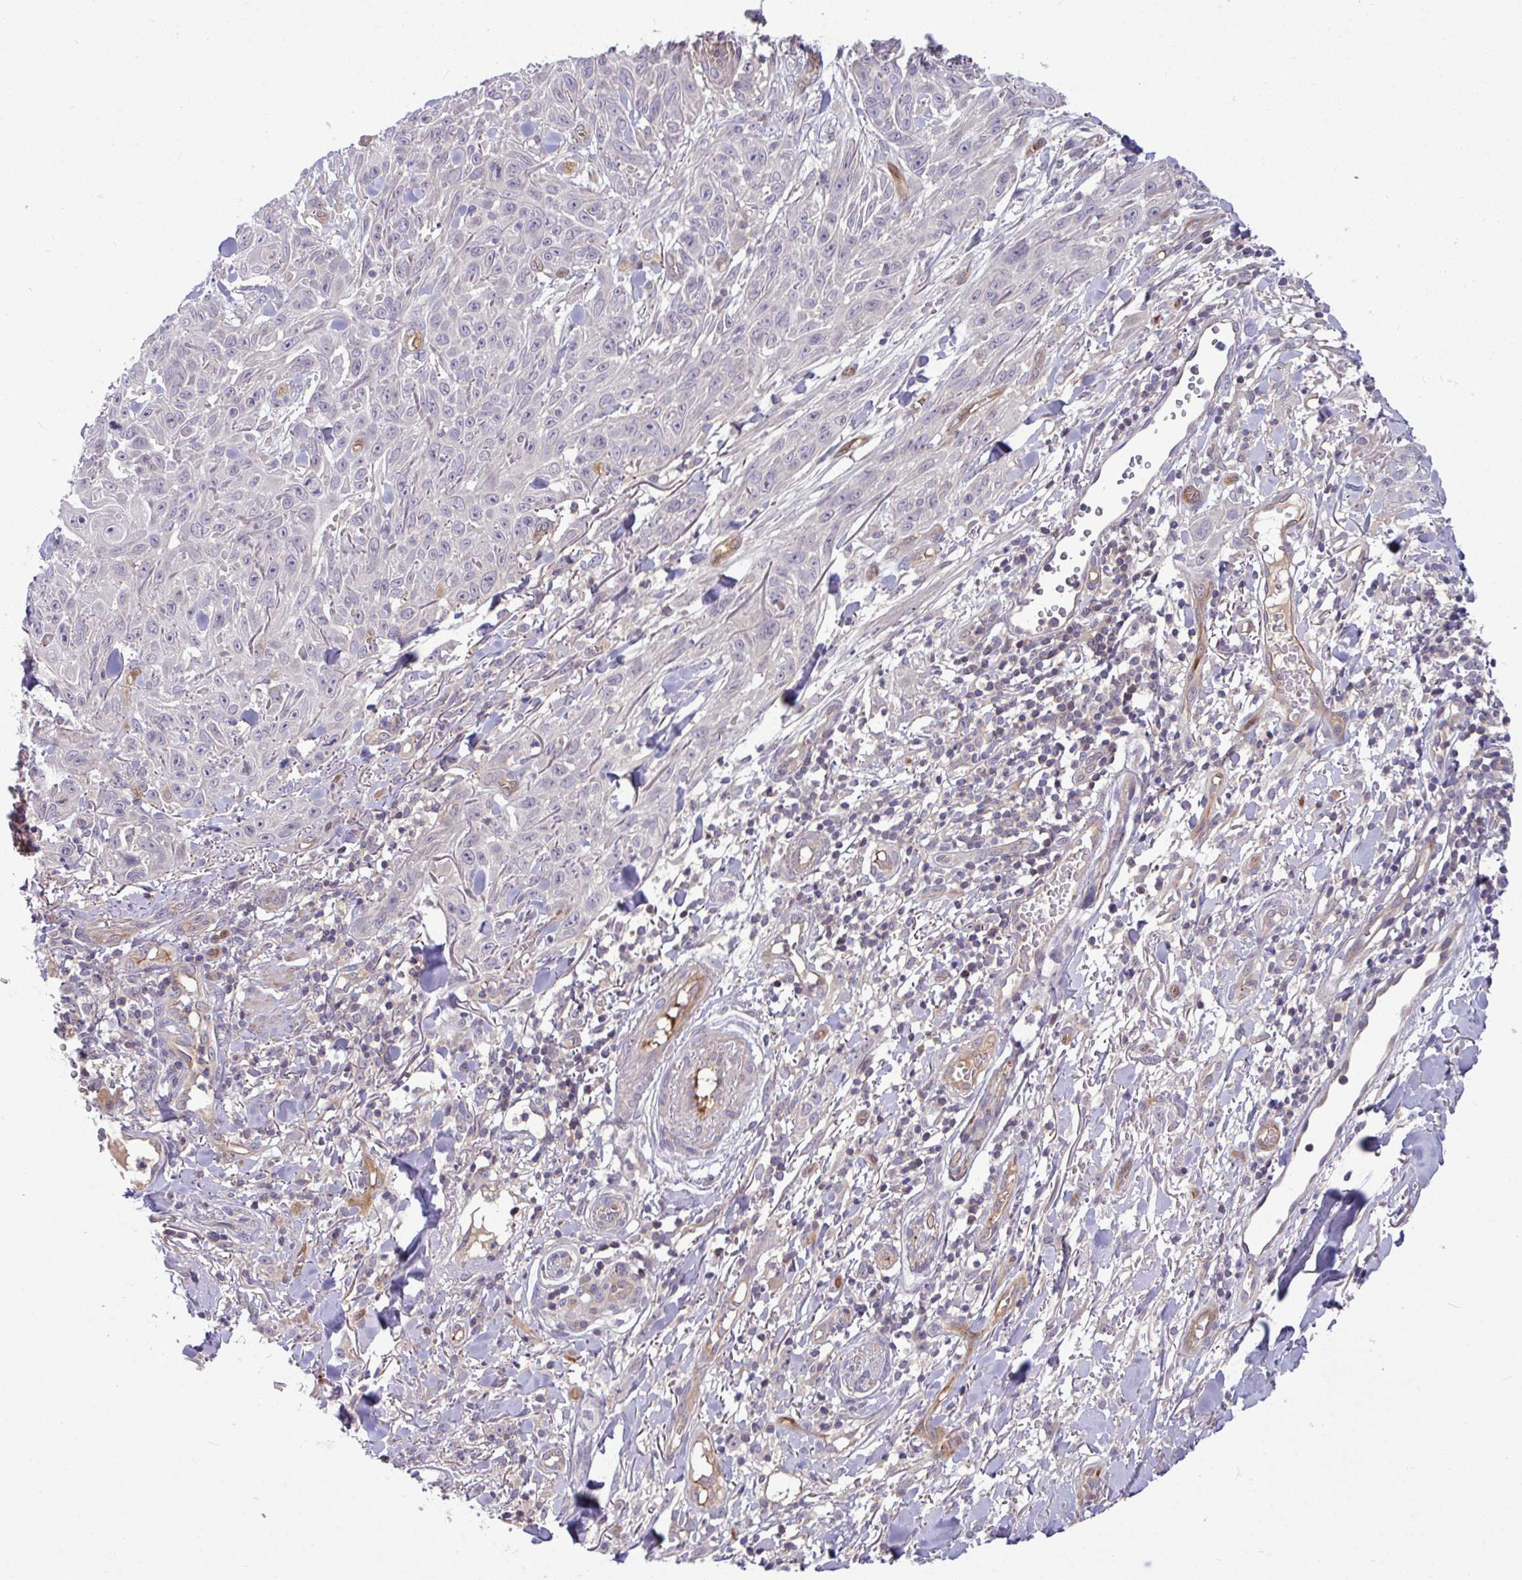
{"staining": {"intensity": "negative", "quantity": "none", "location": "none"}, "tissue": "skin cancer", "cell_type": "Tumor cells", "image_type": "cancer", "snomed": [{"axis": "morphology", "description": "Squamous cell carcinoma, NOS"}, {"axis": "topography", "description": "Skin"}], "caption": "High power microscopy photomicrograph of an IHC photomicrograph of skin cancer (squamous cell carcinoma), revealing no significant expression in tumor cells.", "gene": "B4GALNT4", "patient": {"sex": "male", "age": 86}}